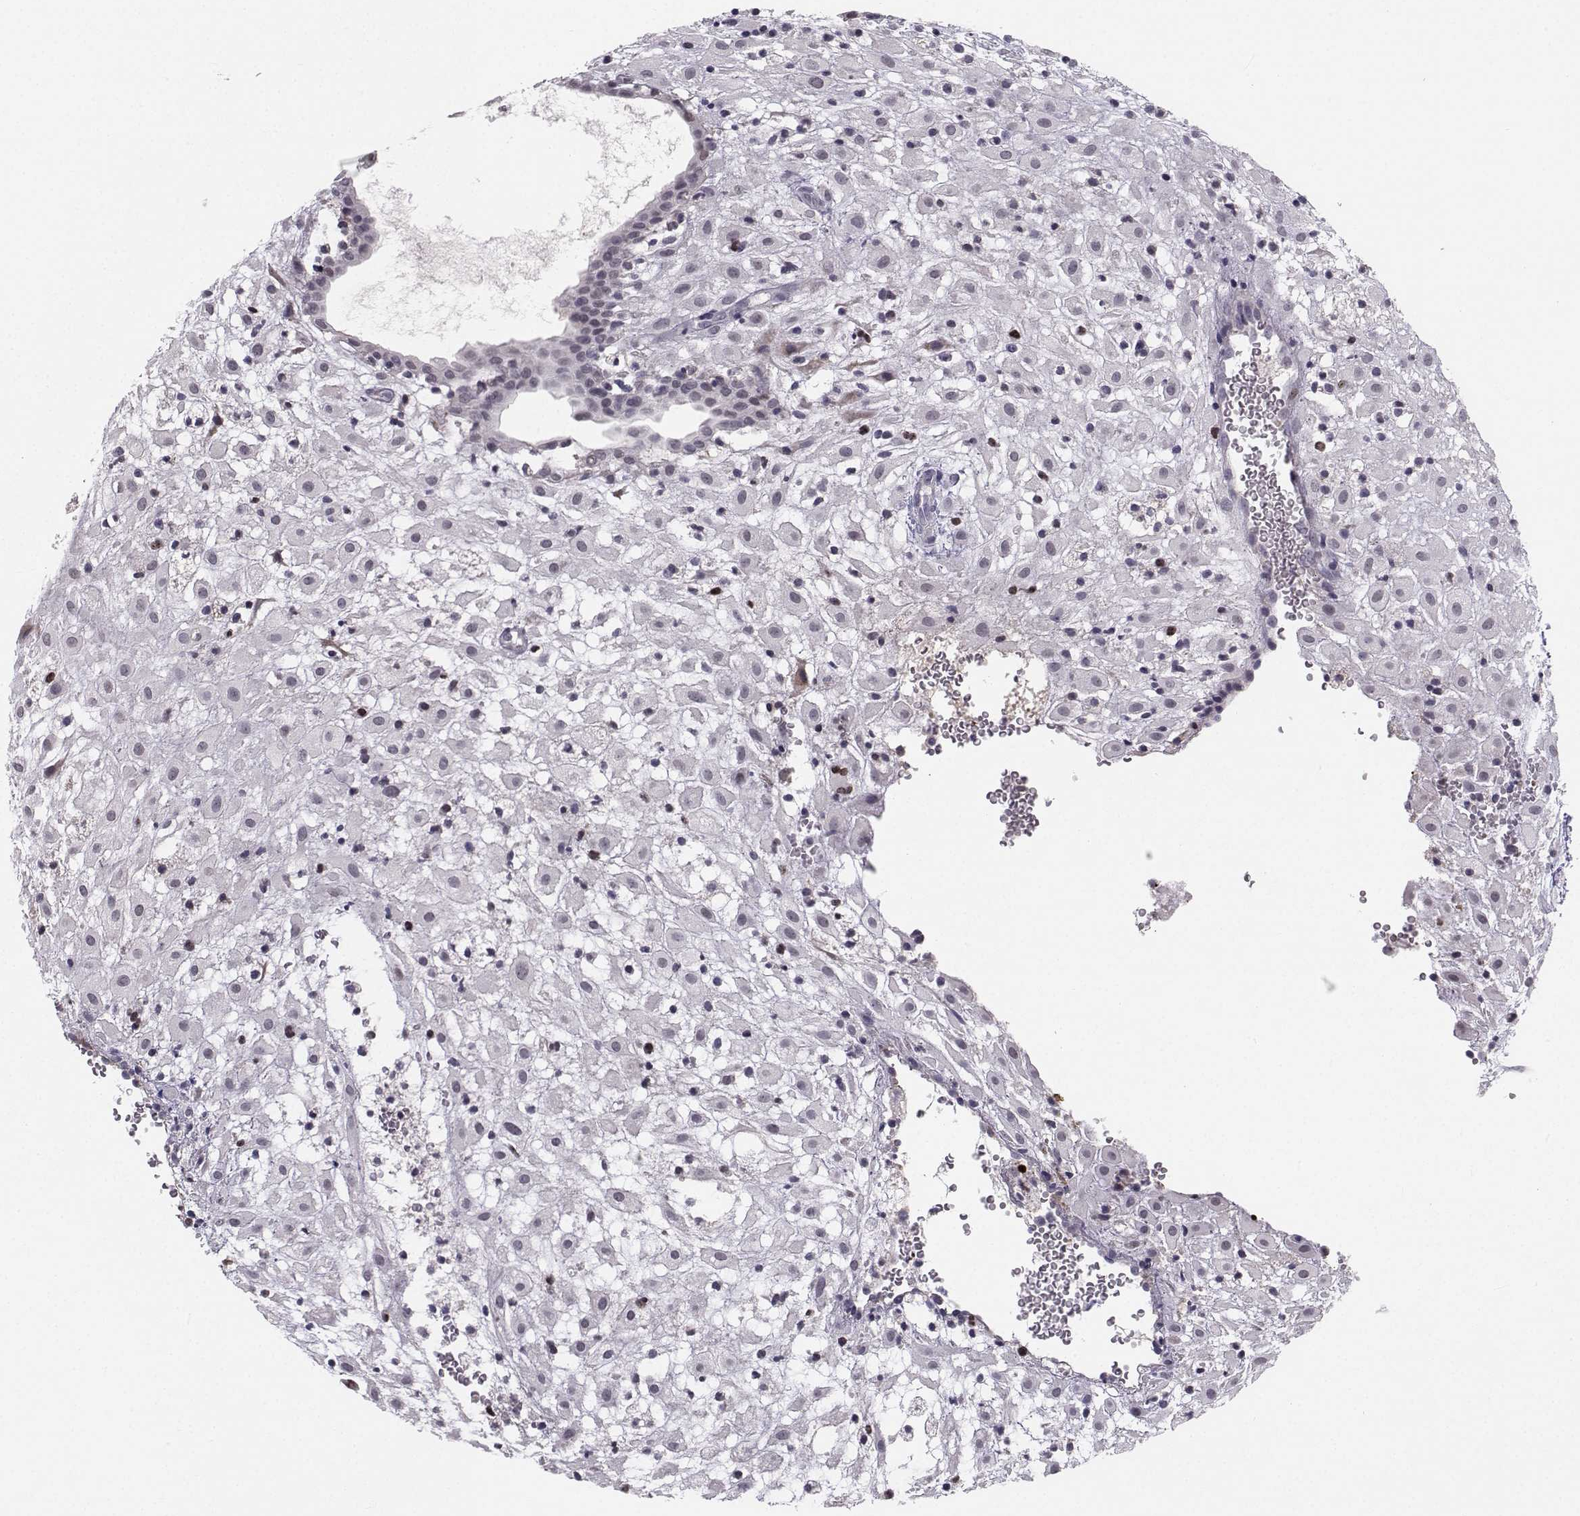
{"staining": {"intensity": "negative", "quantity": "none", "location": "none"}, "tissue": "placenta", "cell_type": "Decidual cells", "image_type": "normal", "snomed": [{"axis": "morphology", "description": "Normal tissue, NOS"}, {"axis": "topography", "description": "Placenta"}], "caption": "Unremarkable placenta was stained to show a protein in brown. There is no significant positivity in decidual cells.", "gene": "LRP8", "patient": {"sex": "female", "age": 24}}